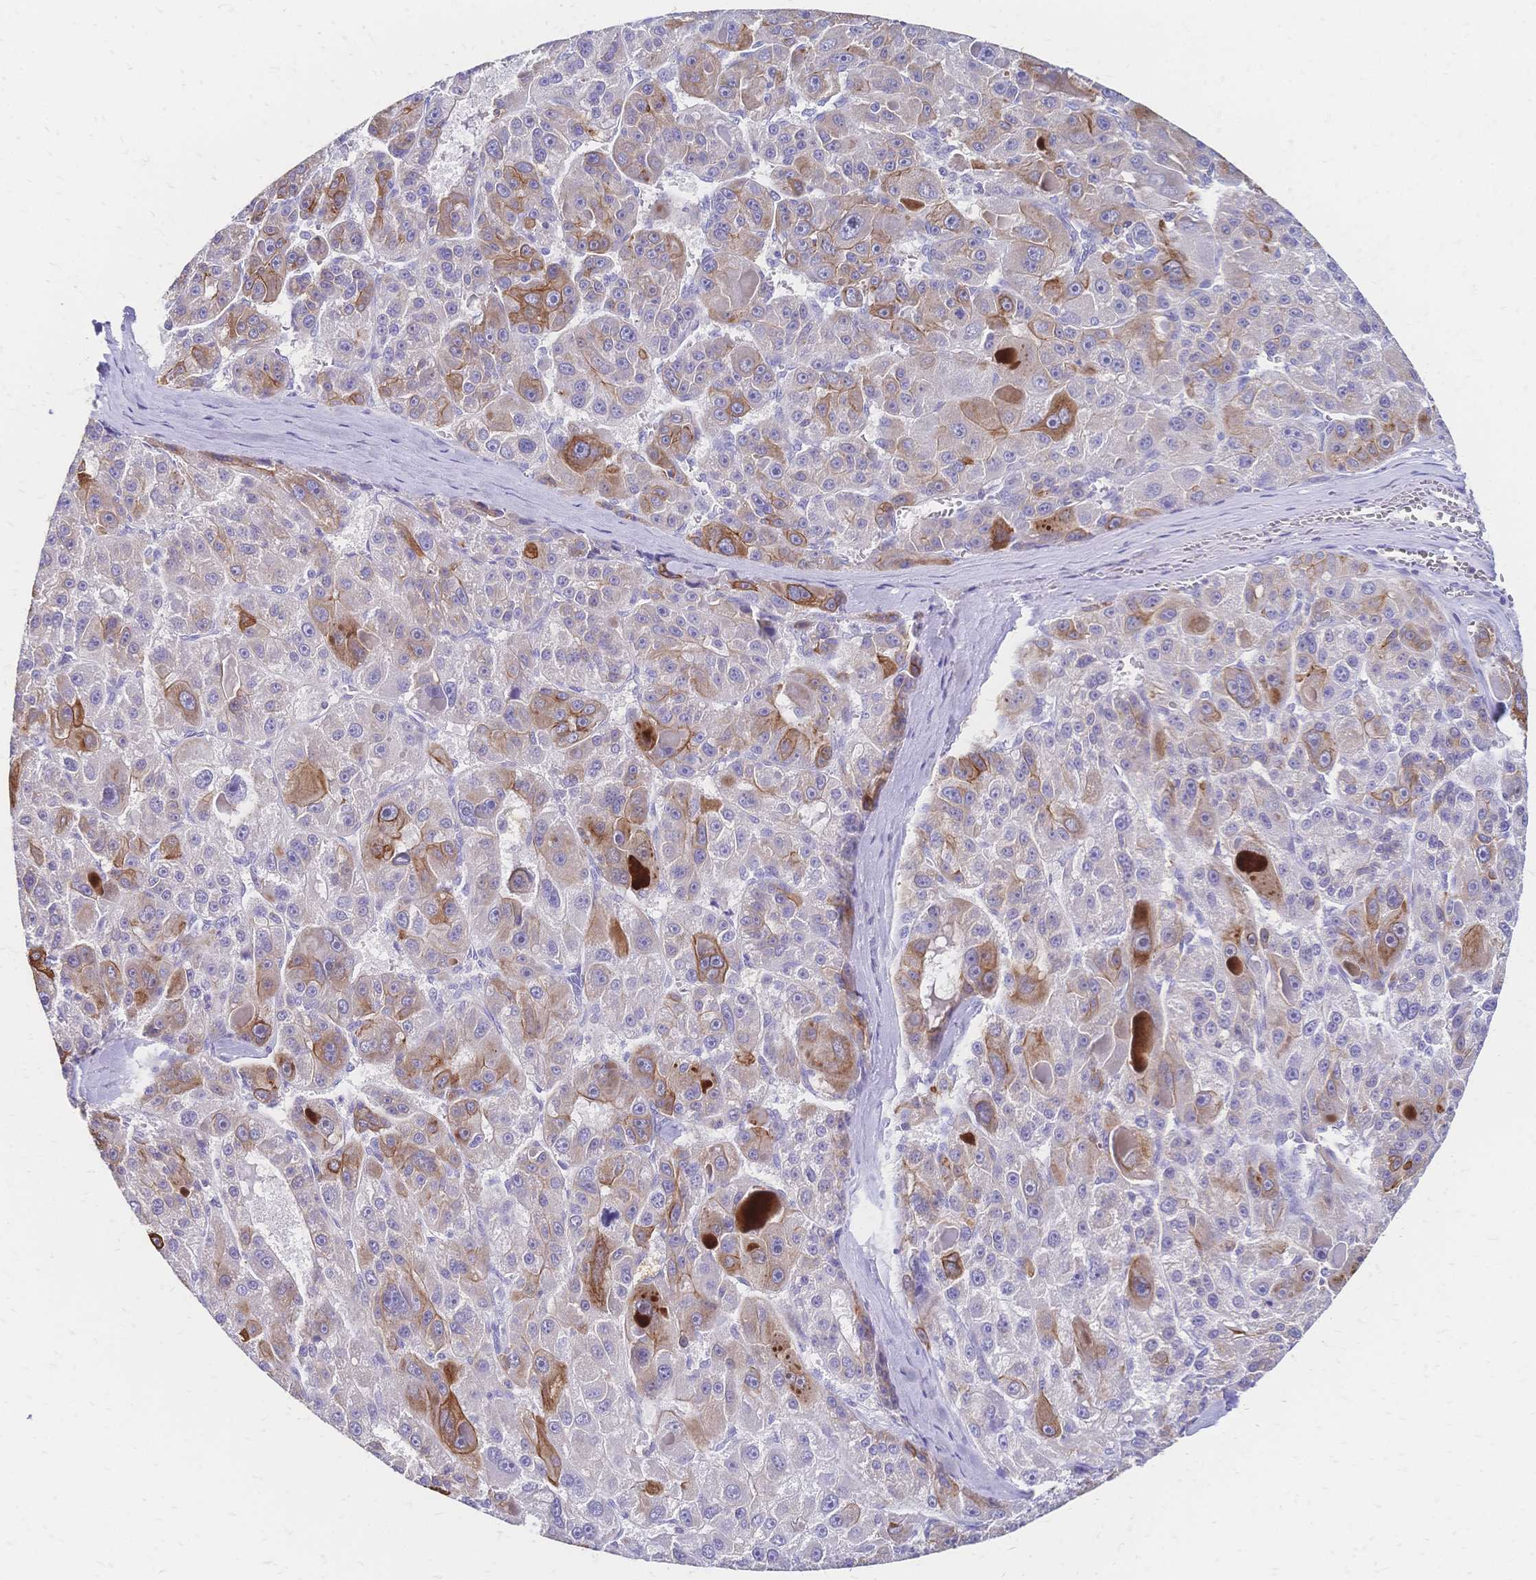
{"staining": {"intensity": "moderate", "quantity": "25%-75%", "location": "cytoplasmic/membranous"}, "tissue": "liver cancer", "cell_type": "Tumor cells", "image_type": "cancer", "snomed": [{"axis": "morphology", "description": "Carcinoma, Hepatocellular, NOS"}, {"axis": "topography", "description": "Liver"}], "caption": "Immunohistochemical staining of human liver cancer (hepatocellular carcinoma) exhibits moderate cytoplasmic/membranous protein expression in approximately 25%-75% of tumor cells.", "gene": "DTNB", "patient": {"sex": "male", "age": 76}}